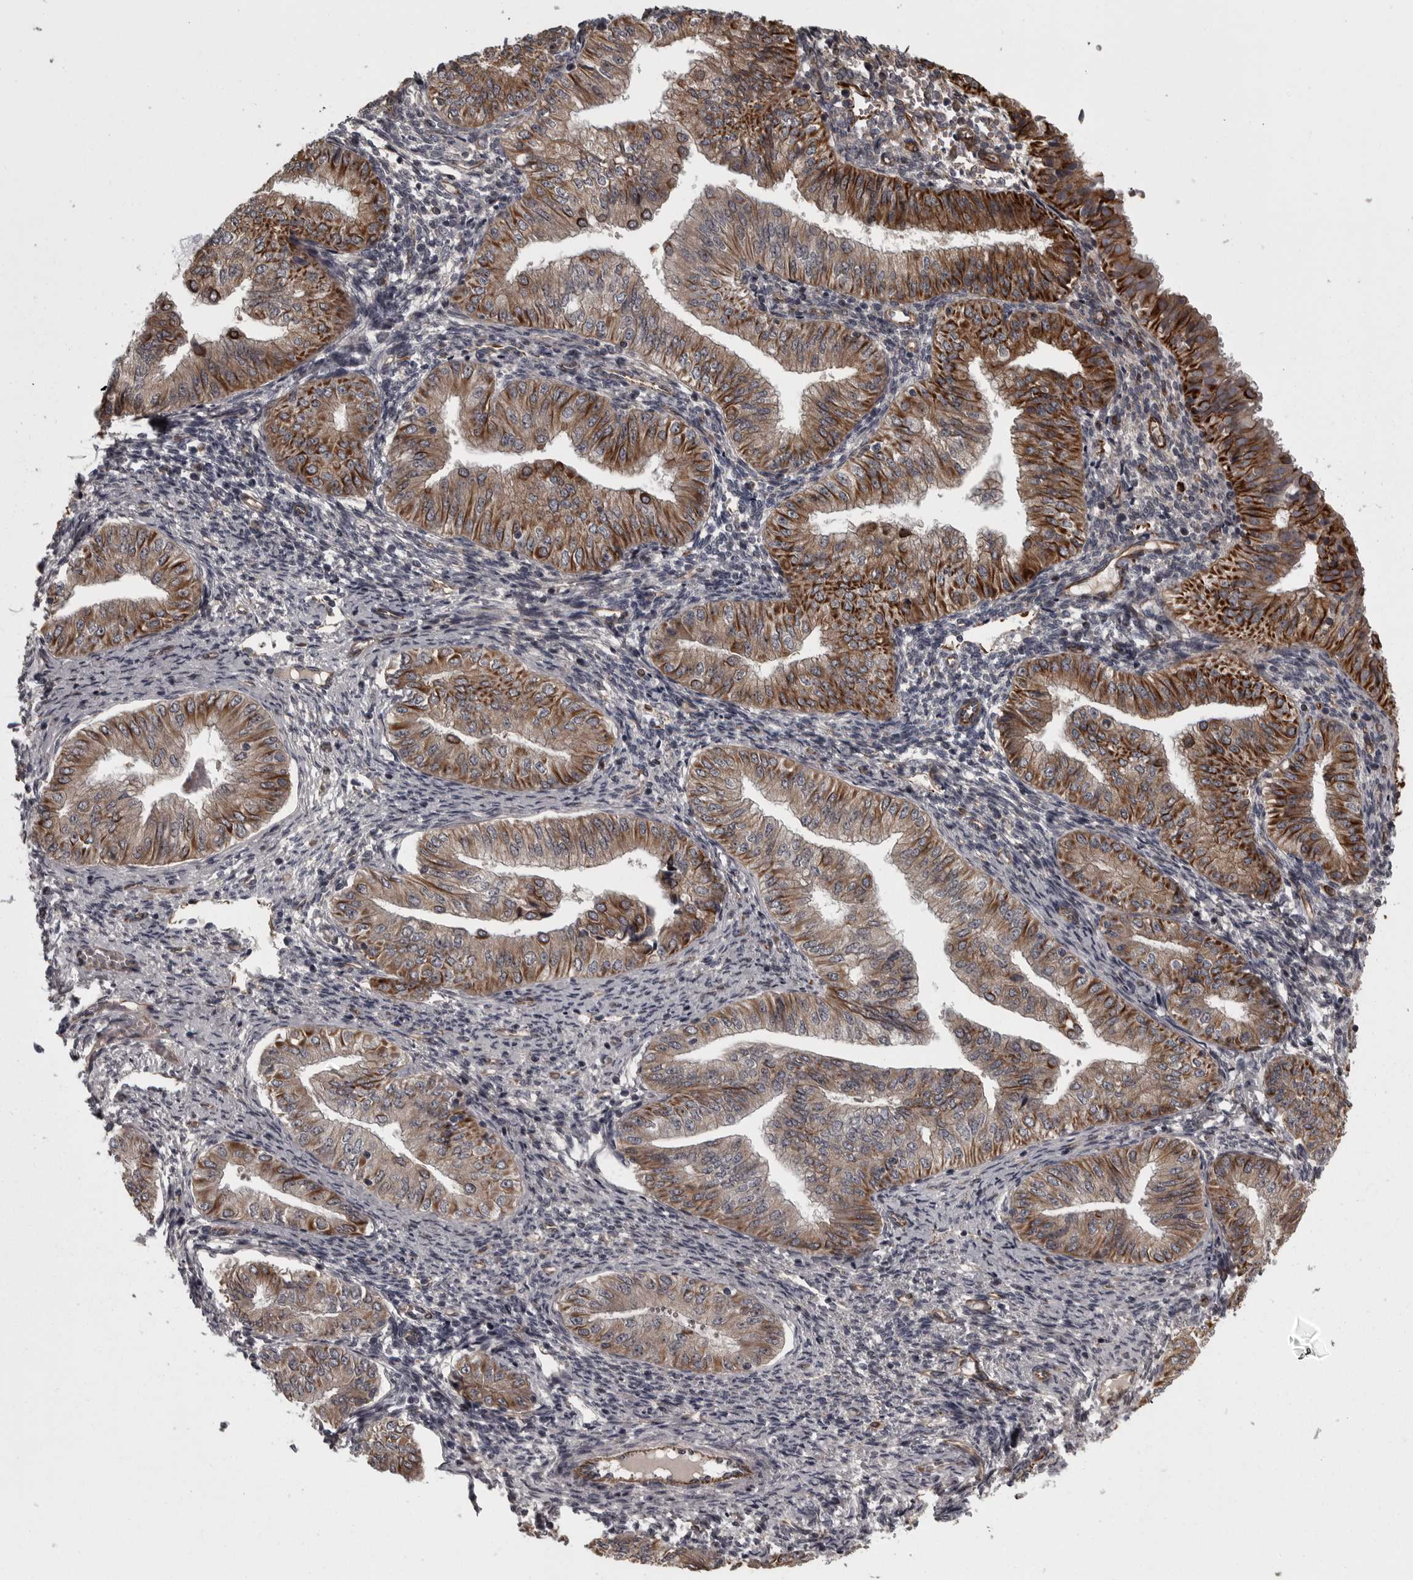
{"staining": {"intensity": "moderate", "quantity": ">75%", "location": "cytoplasmic/membranous"}, "tissue": "endometrial cancer", "cell_type": "Tumor cells", "image_type": "cancer", "snomed": [{"axis": "morphology", "description": "Normal tissue, NOS"}, {"axis": "morphology", "description": "Adenocarcinoma, NOS"}, {"axis": "topography", "description": "Endometrium"}], "caption": "There is medium levels of moderate cytoplasmic/membranous positivity in tumor cells of endometrial adenocarcinoma, as demonstrated by immunohistochemical staining (brown color).", "gene": "FAAP100", "patient": {"sex": "female", "age": 53}}